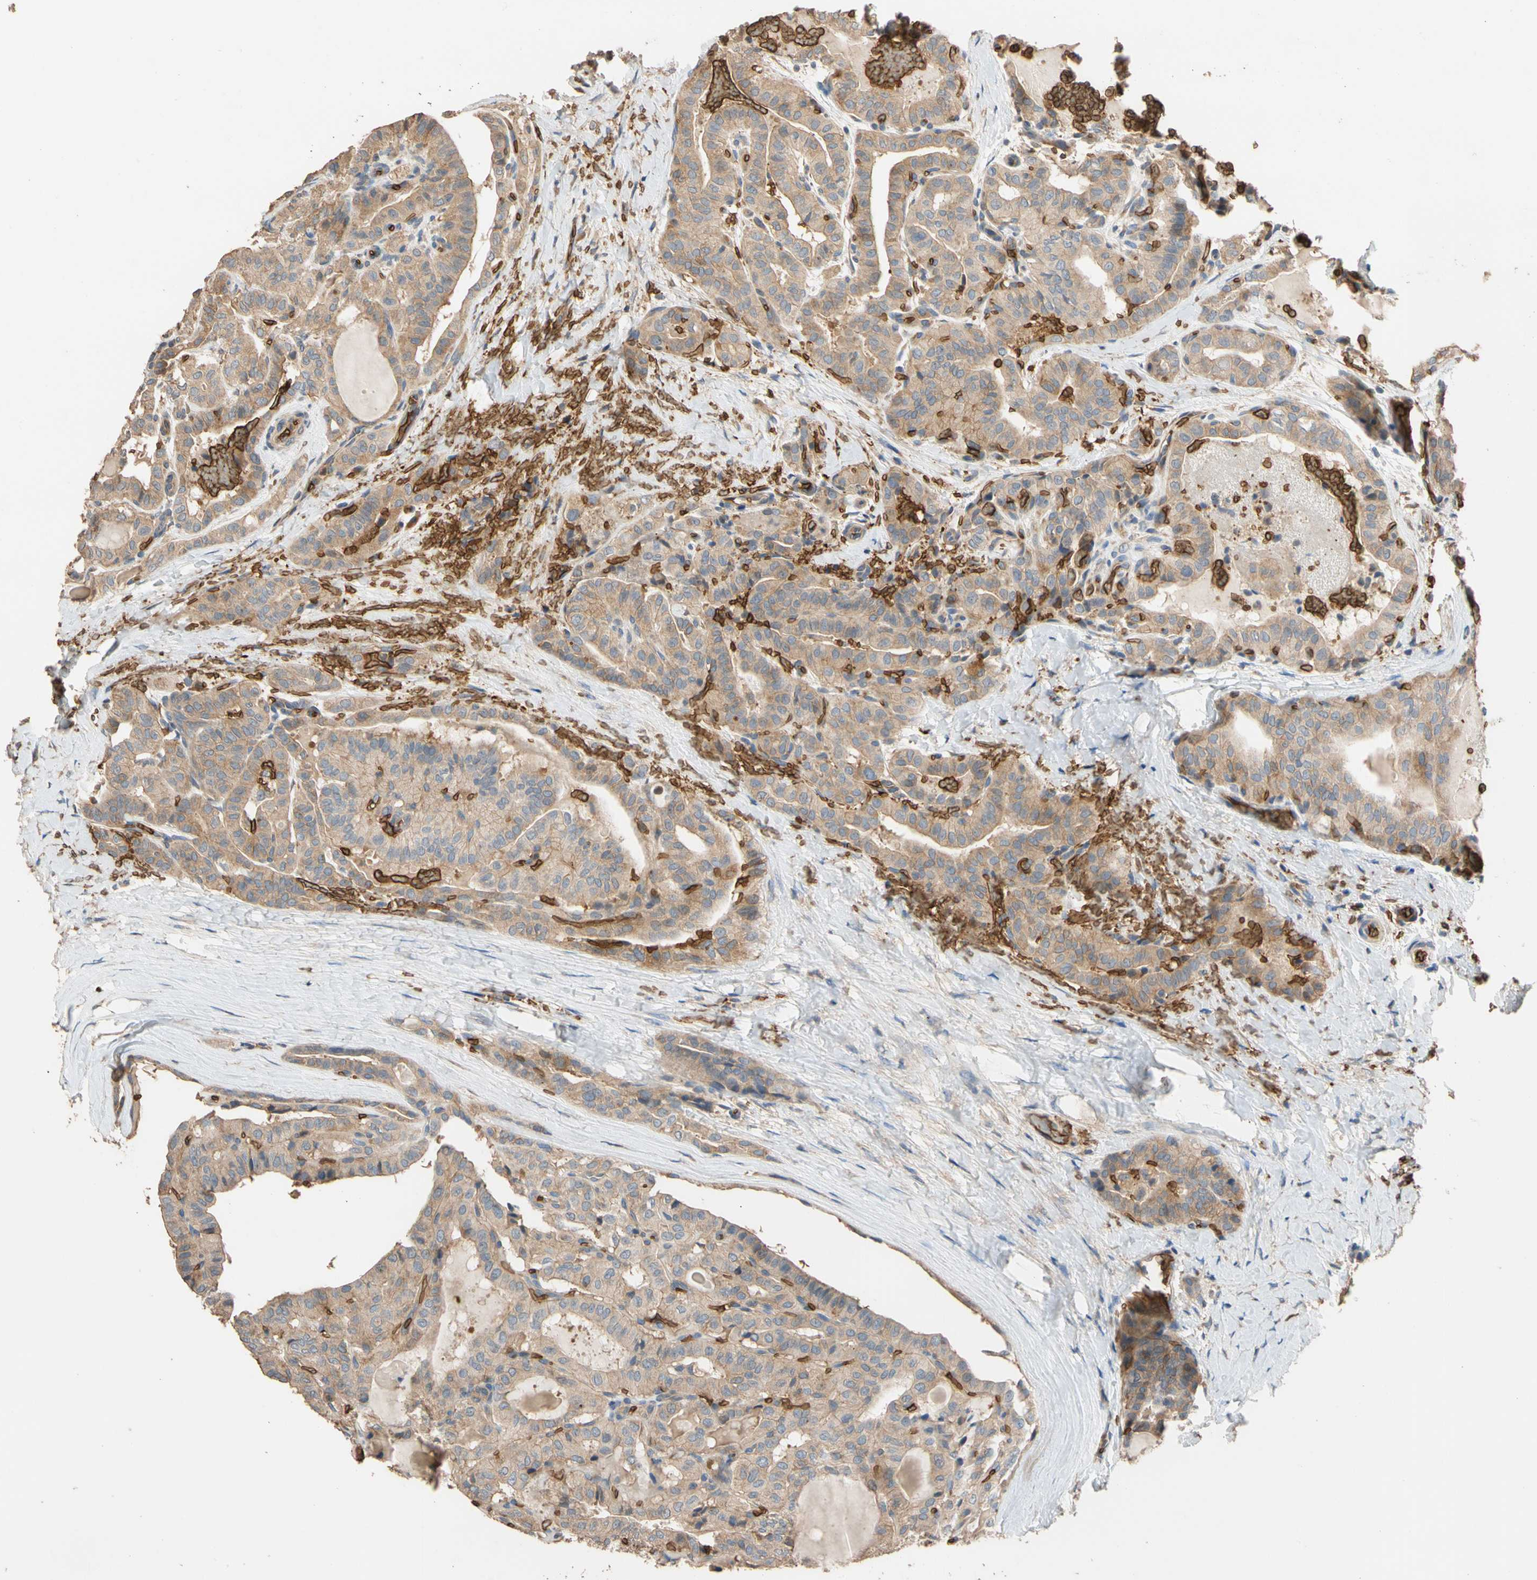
{"staining": {"intensity": "moderate", "quantity": ">75%", "location": "cytoplasmic/membranous"}, "tissue": "thyroid cancer", "cell_type": "Tumor cells", "image_type": "cancer", "snomed": [{"axis": "morphology", "description": "Papillary adenocarcinoma, NOS"}, {"axis": "topography", "description": "Thyroid gland"}], "caption": "There is medium levels of moderate cytoplasmic/membranous staining in tumor cells of thyroid cancer, as demonstrated by immunohistochemical staining (brown color).", "gene": "RIOK2", "patient": {"sex": "male", "age": 77}}